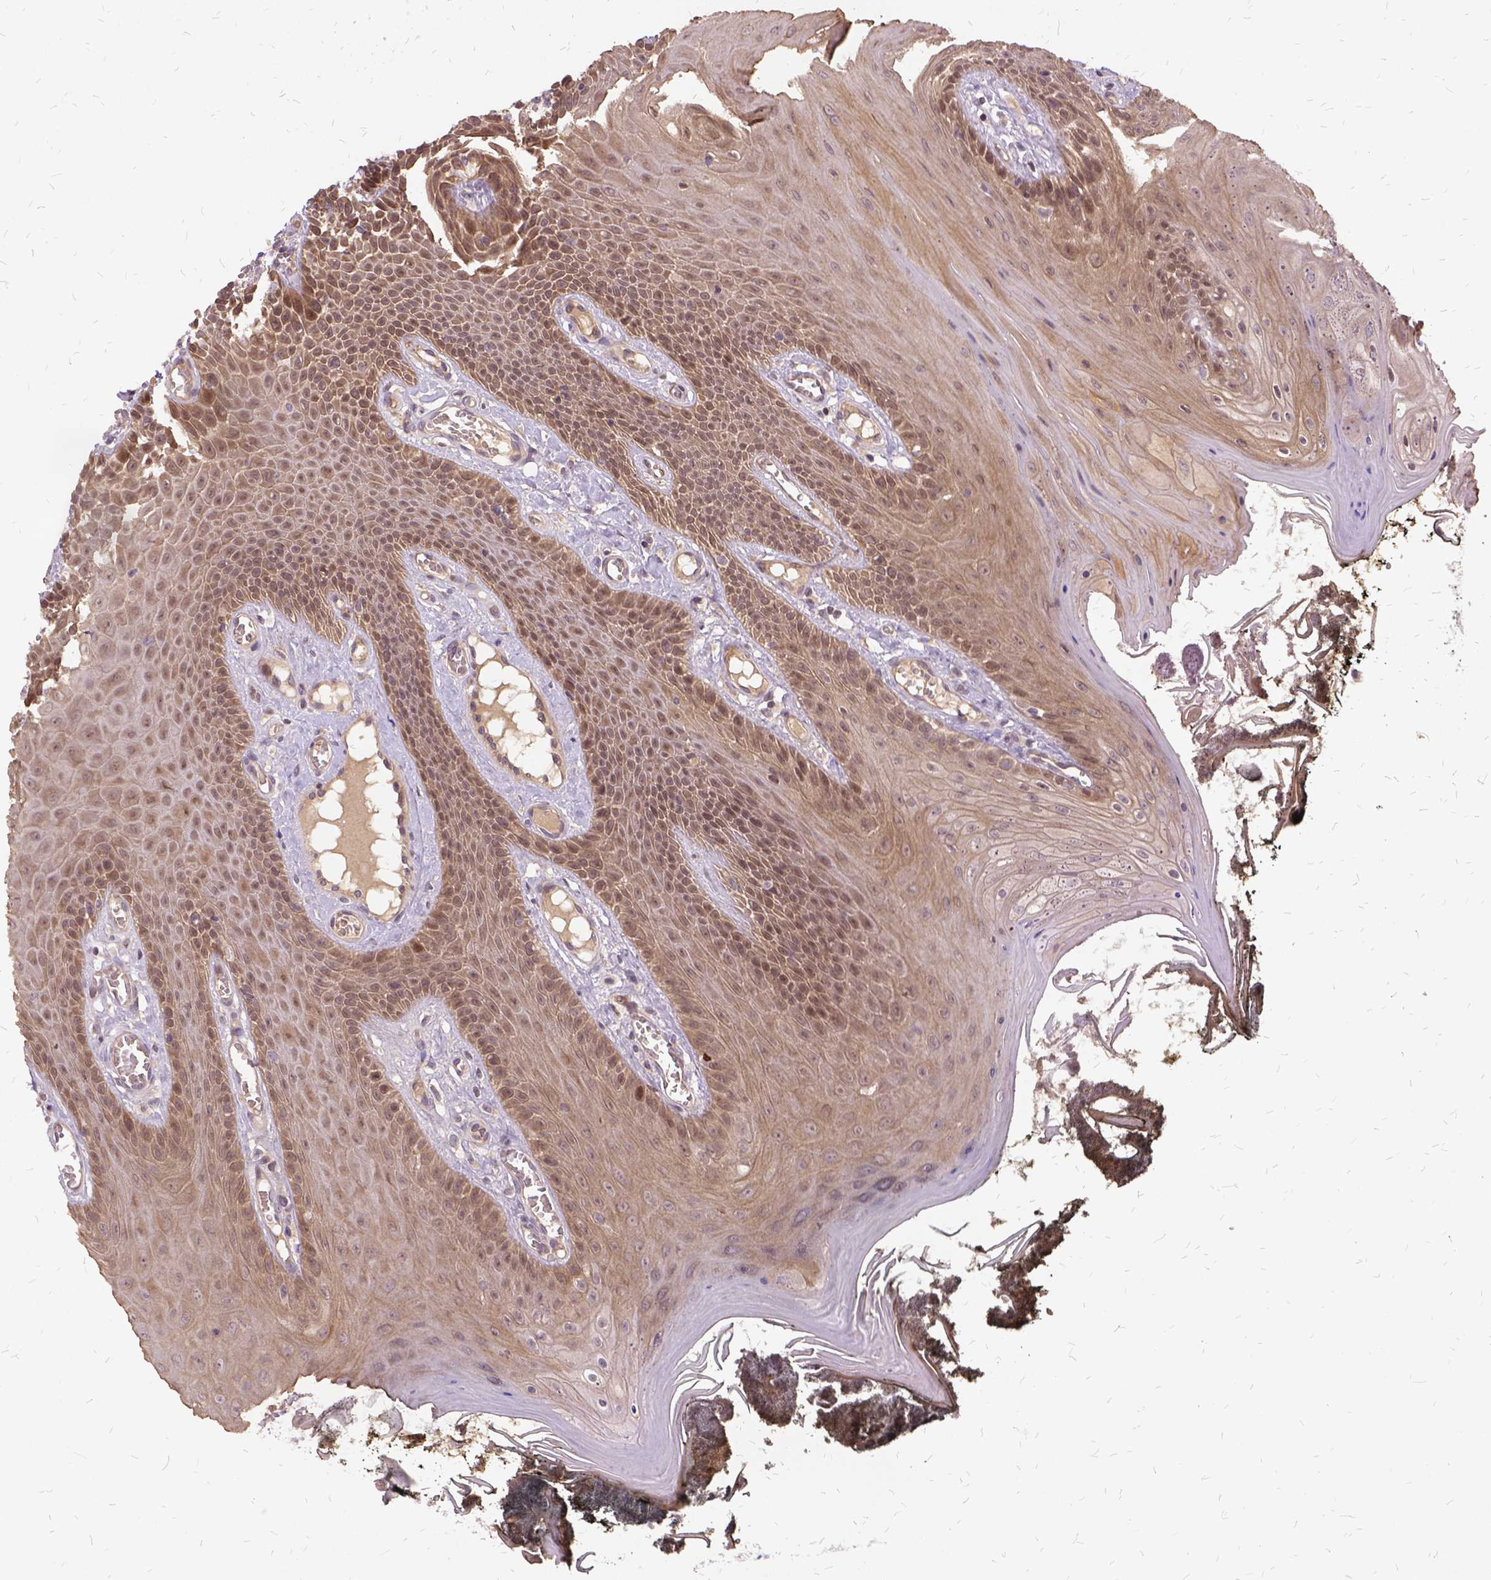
{"staining": {"intensity": "moderate", "quantity": ">75%", "location": "cytoplasmic/membranous"}, "tissue": "oral mucosa", "cell_type": "Squamous epithelial cells", "image_type": "normal", "snomed": [{"axis": "morphology", "description": "Normal tissue, NOS"}, {"axis": "topography", "description": "Oral tissue"}], "caption": "A medium amount of moderate cytoplasmic/membranous expression is appreciated in approximately >75% of squamous epithelial cells in unremarkable oral mucosa. (Brightfield microscopy of DAB IHC at high magnification).", "gene": "ILRUN", "patient": {"sex": "male", "age": 9}}